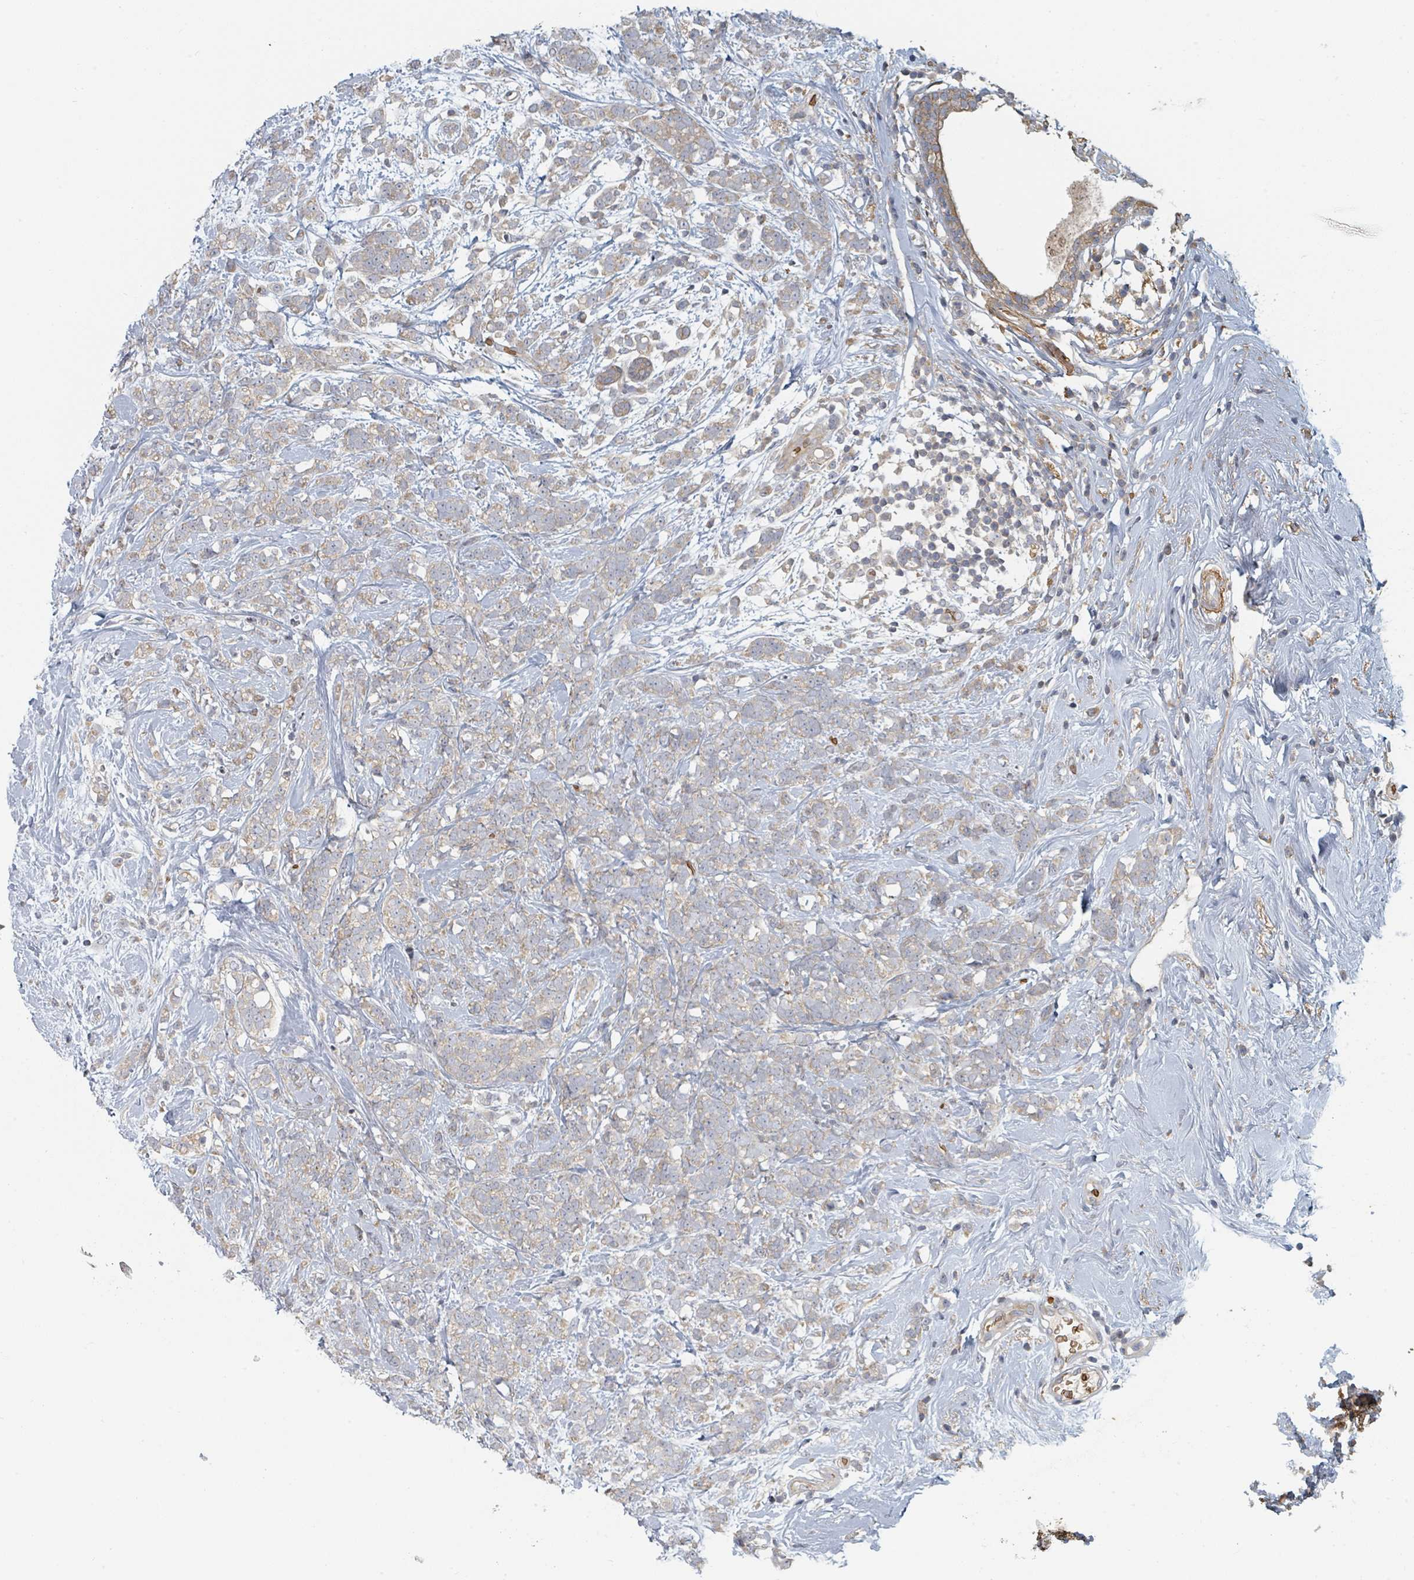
{"staining": {"intensity": "weak", "quantity": "<25%", "location": "cytoplasmic/membranous"}, "tissue": "breast cancer", "cell_type": "Tumor cells", "image_type": "cancer", "snomed": [{"axis": "morphology", "description": "Lobular carcinoma"}, {"axis": "topography", "description": "Breast"}], "caption": "High magnification brightfield microscopy of breast lobular carcinoma stained with DAB (brown) and counterstained with hematoxylin (blue): tumor cells show no significant positivity. (IHC, brightfield microscopy, high magnification).", "gene": "TRPC4AP", "patient": {"sex": "female", "age": 58}}